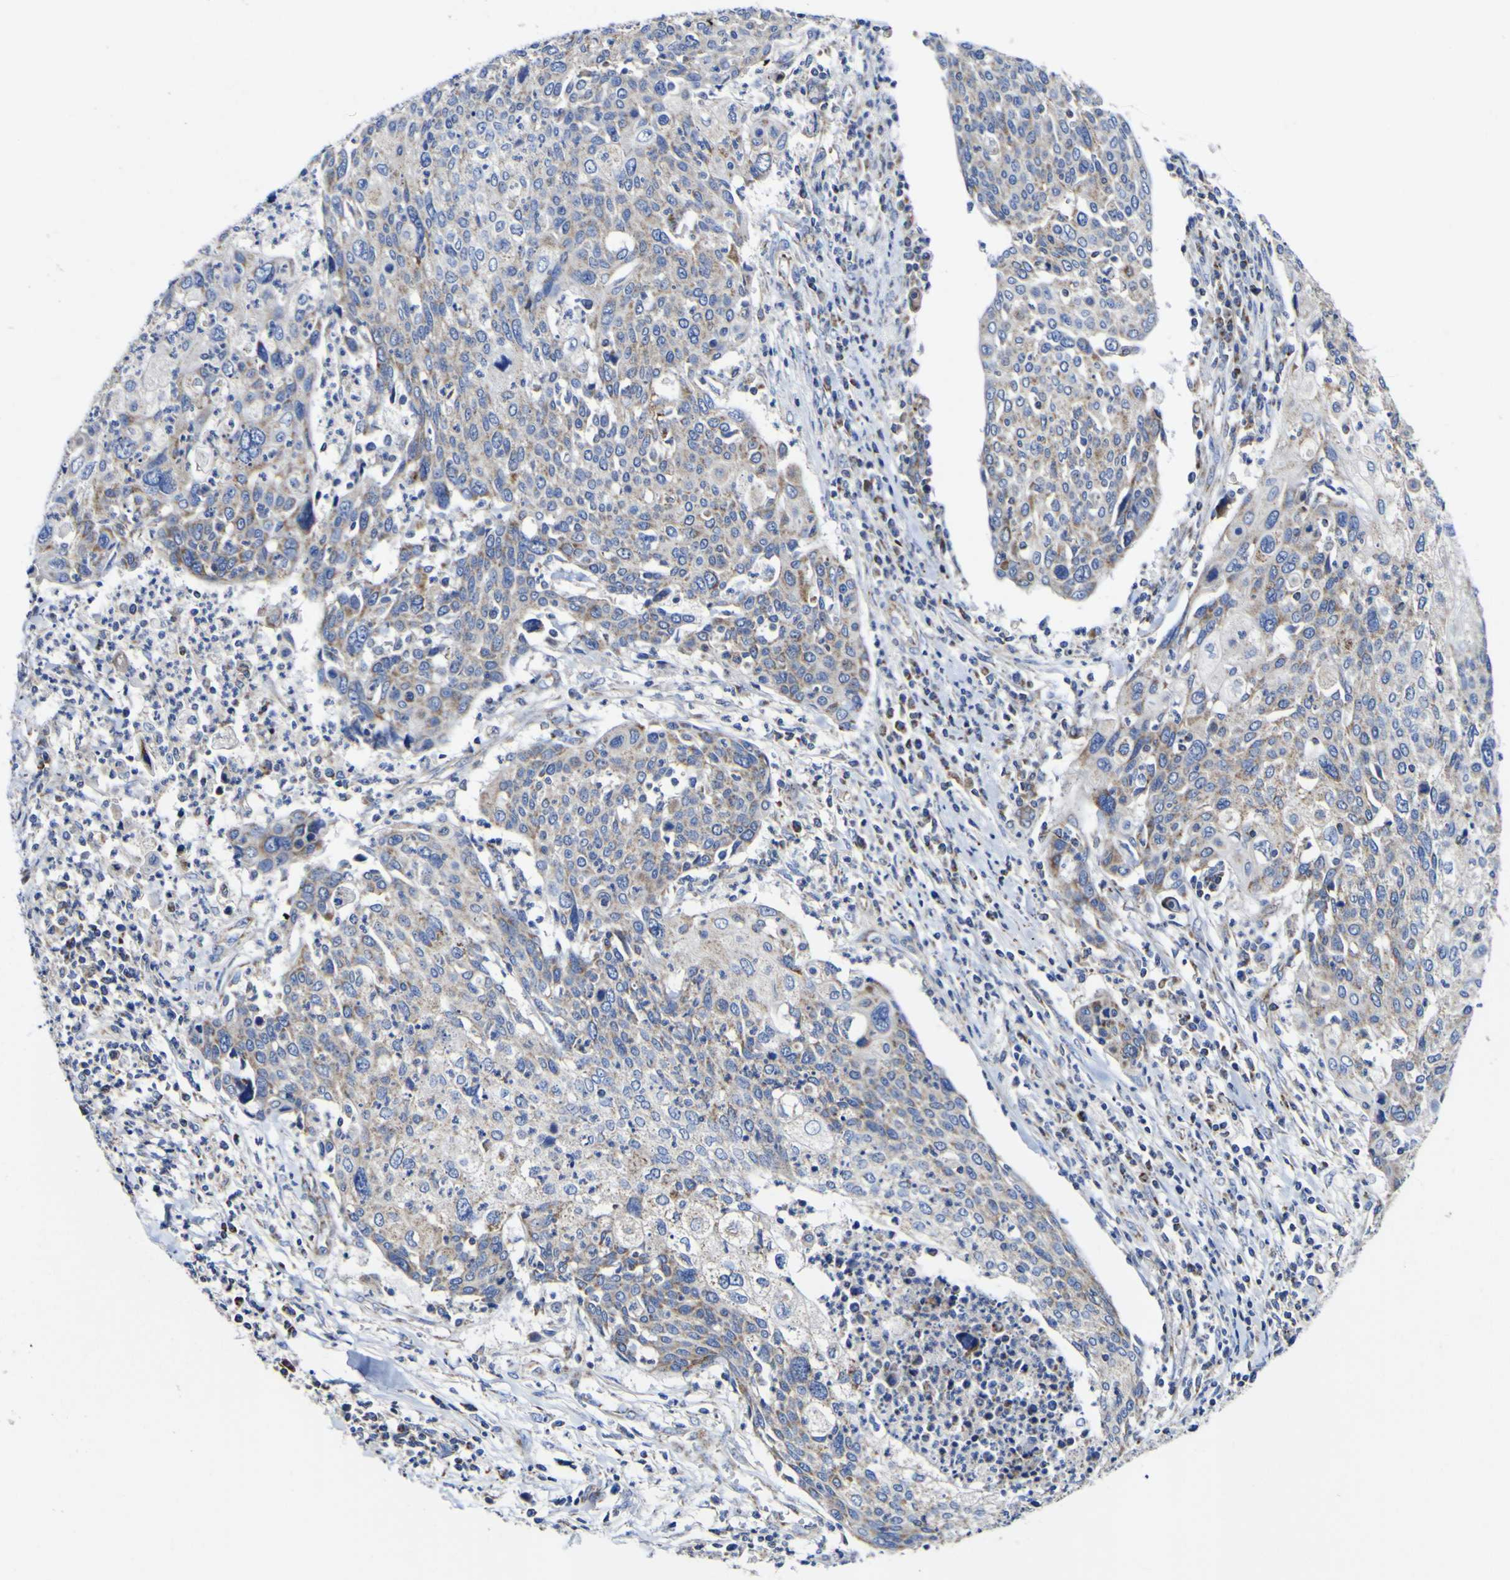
{"staining": {"intensity": "moderate", "quantity": "25%-75%", "location": "cytoplasmic/membranous"}, "tissue": "cervical cancer", "cell_type": "Tumor cells", "image_type": "cancer", "snomed": [{"axis": "morphology", "description": "Squamous cell carcinoma, NOS"}, {"axis": "topography", "description": "Cervix"}], "caption": "Immunohistochemistry photomicrograph of neoplastic tissue: human squamous cell carcinoma (cervical) stained using immunohistochemistry reveals medium levels of moderate protein expression localized specifically in the cytoplasmic/membranous of tumor cells, appearing as a cytoplasmic/membranous brown color.", "gene": "CCDC90B", "patient": {"sex": "female", "age": 40}}